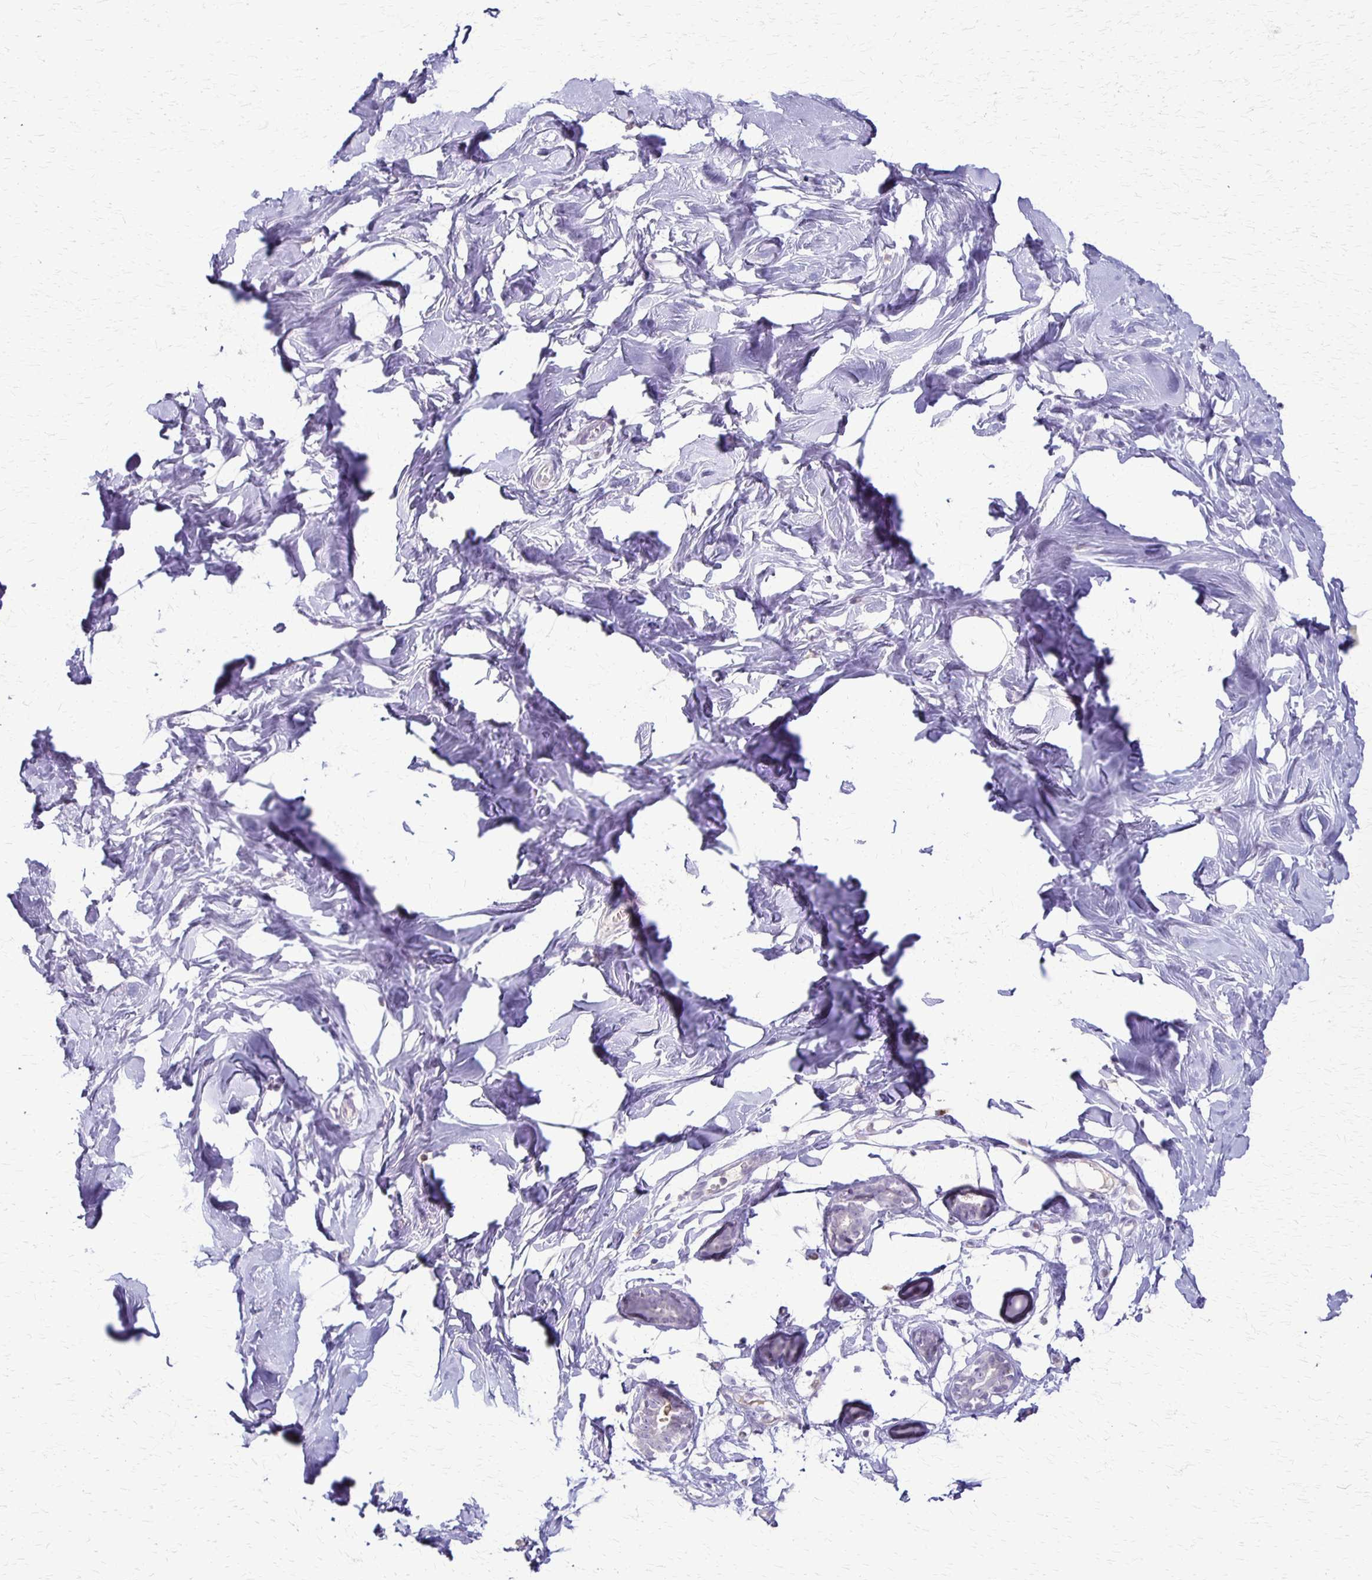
{"staining": {"intensity": "negative", "quantity": "none", "location": "none"}, "tissue": "breast", "cell_type": "Adipocytes", "image_type": "normal", "snomed": [{"axis": "morphology", "description": "Normal tissue, NOS"}, {"axis": "topography", "description": "Breast"}], "caption": "This image is of unremarkable breast stained with immunohistochemistry (IHC) to label a protein in brown with the nuclei are counter-stained blue. There is no positivity in adipocytes.", "gene": "SLC35E2B", "patient": {"sex": "female", "age": 27}}